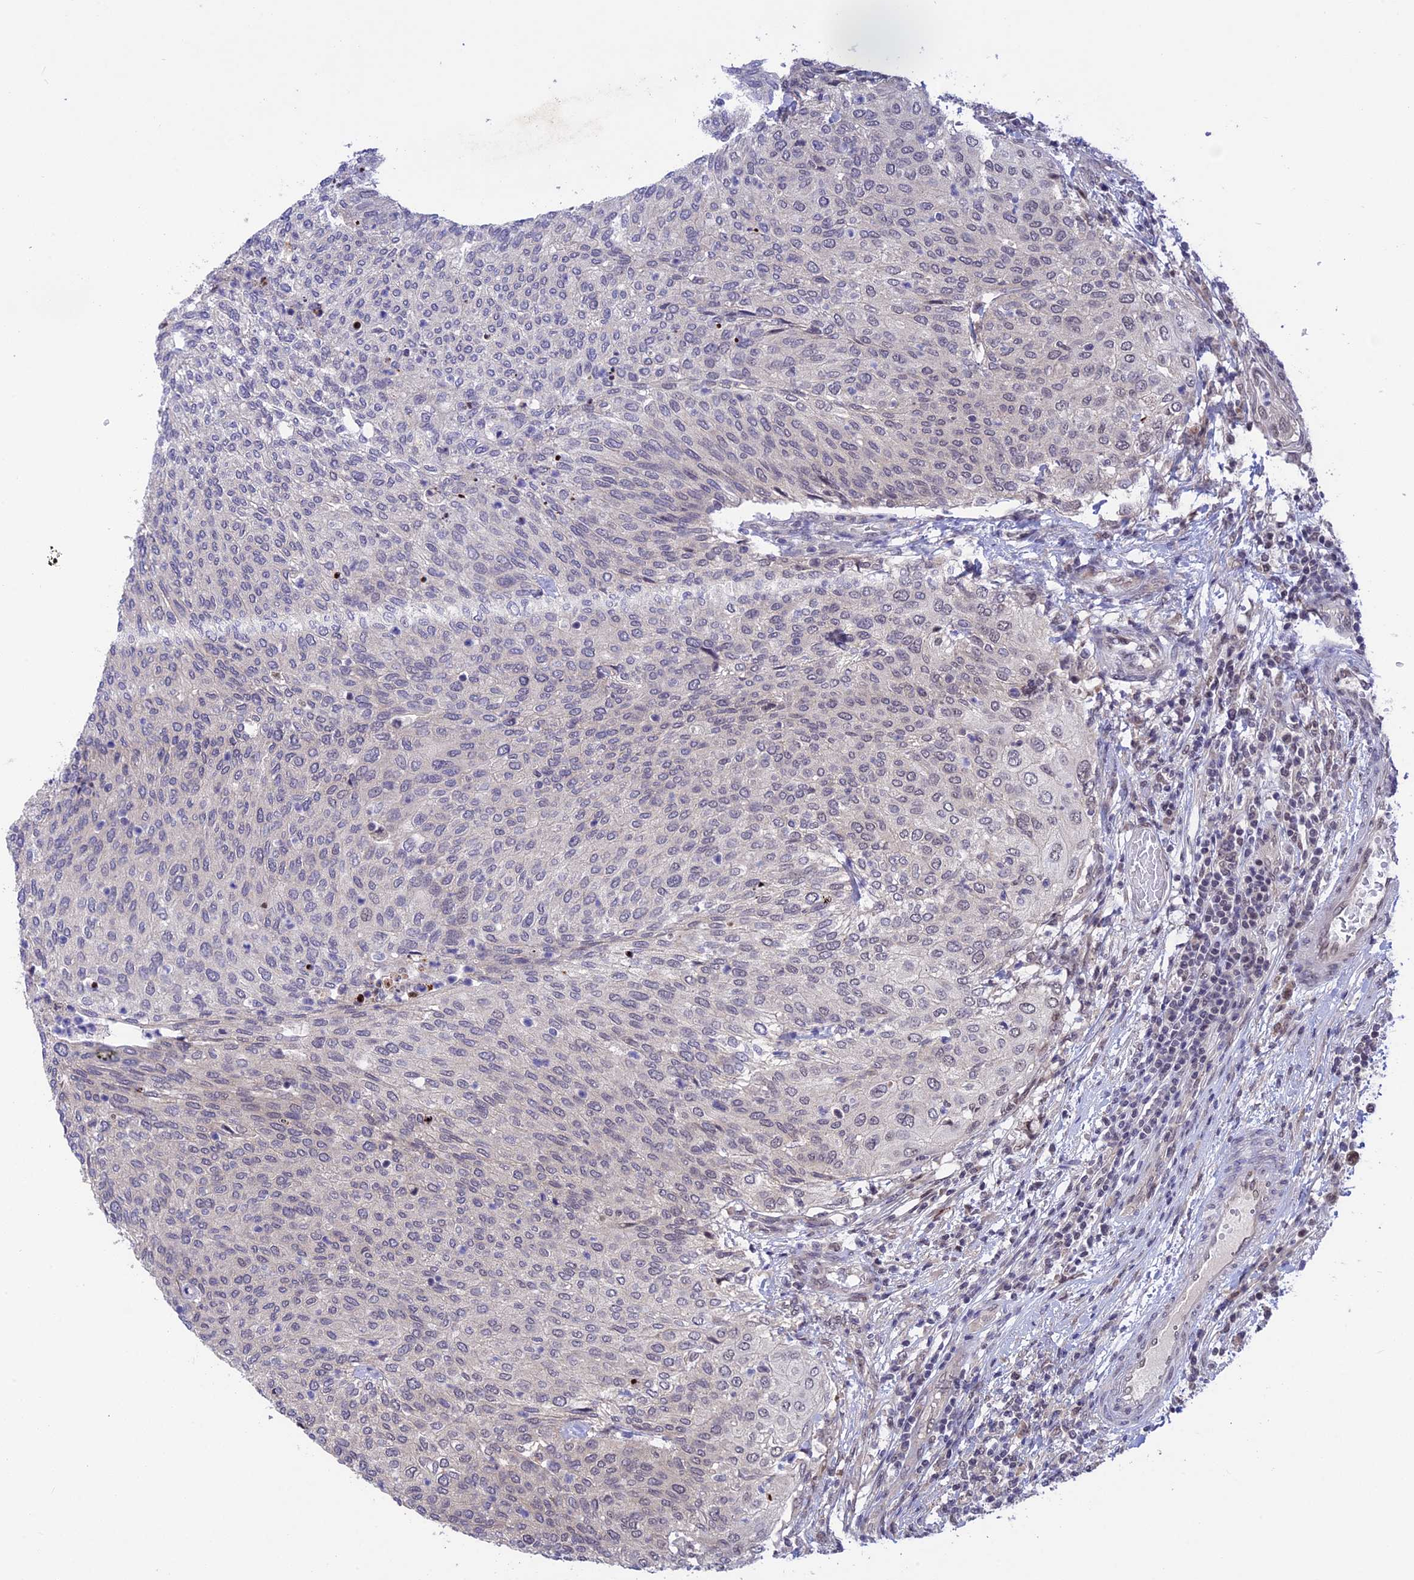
{"staining": {"intensity": "negative", "quantity": "none", "location": "none"}, "tissue": "urothelial cancer", "cell_type": "Tumor cells", "image_type": "cancer", "snomed": [{"axis": "morphology", "description": "Urothelial carcinoma, Low grade"}, {"axis": "topography", "description": "Urinary bladder"}], "caption": "DAB (3,3'-diaminobenzidine) immunohistochemical staining of human low-grade urothelial carcinoma displays no significant positivity in tumor cells.", "gene": "POLR2C", "patient": {"sex": "female", "age": 79}}